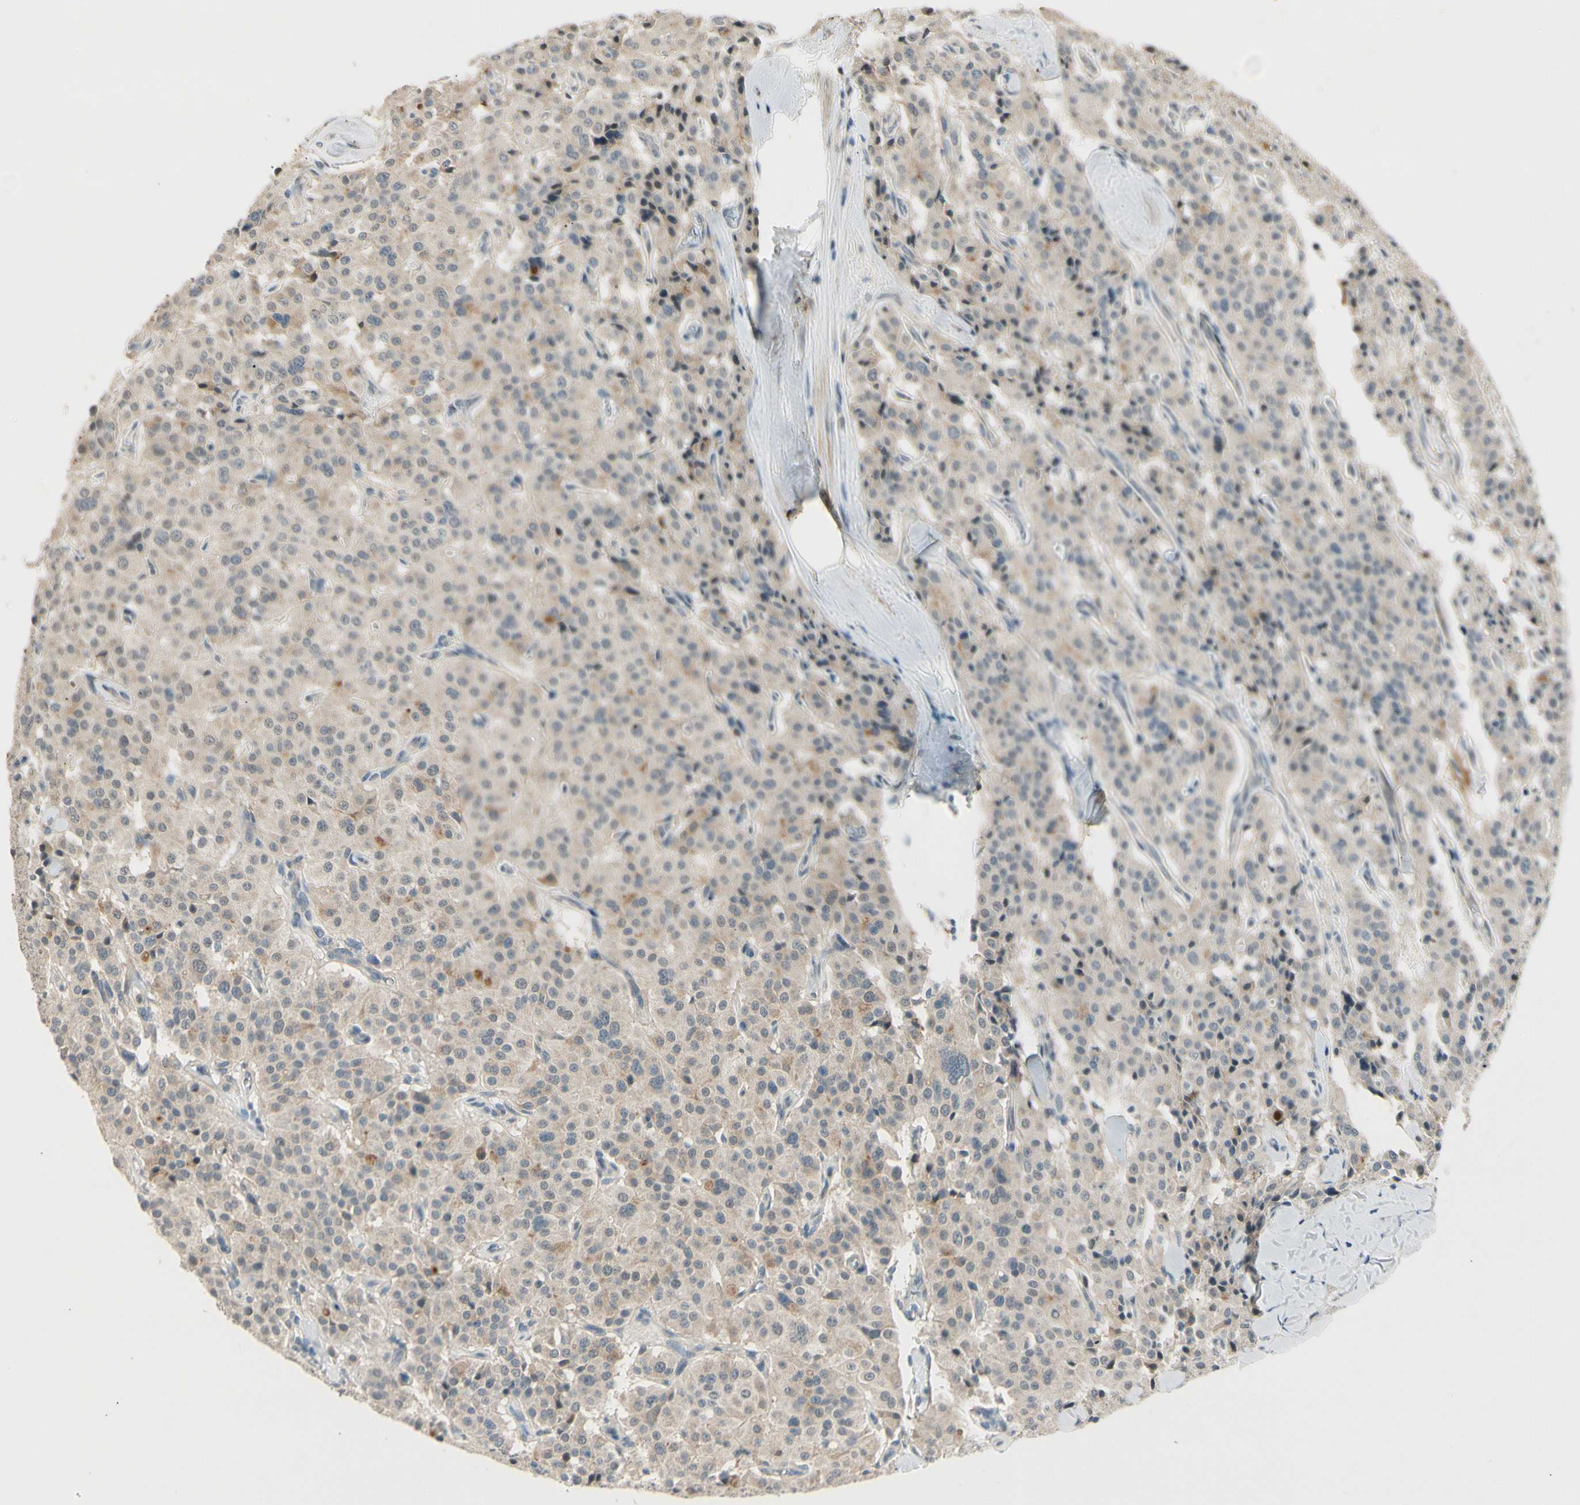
{"staining": {"intensity": "weak", "quantity": "<25%", "location": "cytoplasmic/membranous"}, "tissue": "carcinoid", "cell_type": "Tumor cells", "image_type": "cancer", "snomed": [{"axis": "morphology", "description": "Carcinoid, malignant, NOS"}, {"axis": "topography", "description": "Lung"}], "caption": "The micrograph demonstrates no staining of tumor cells in malignant carcinoid.", "gene": "PCDHB15", "patient": {"sex": "male", "age": 30}}